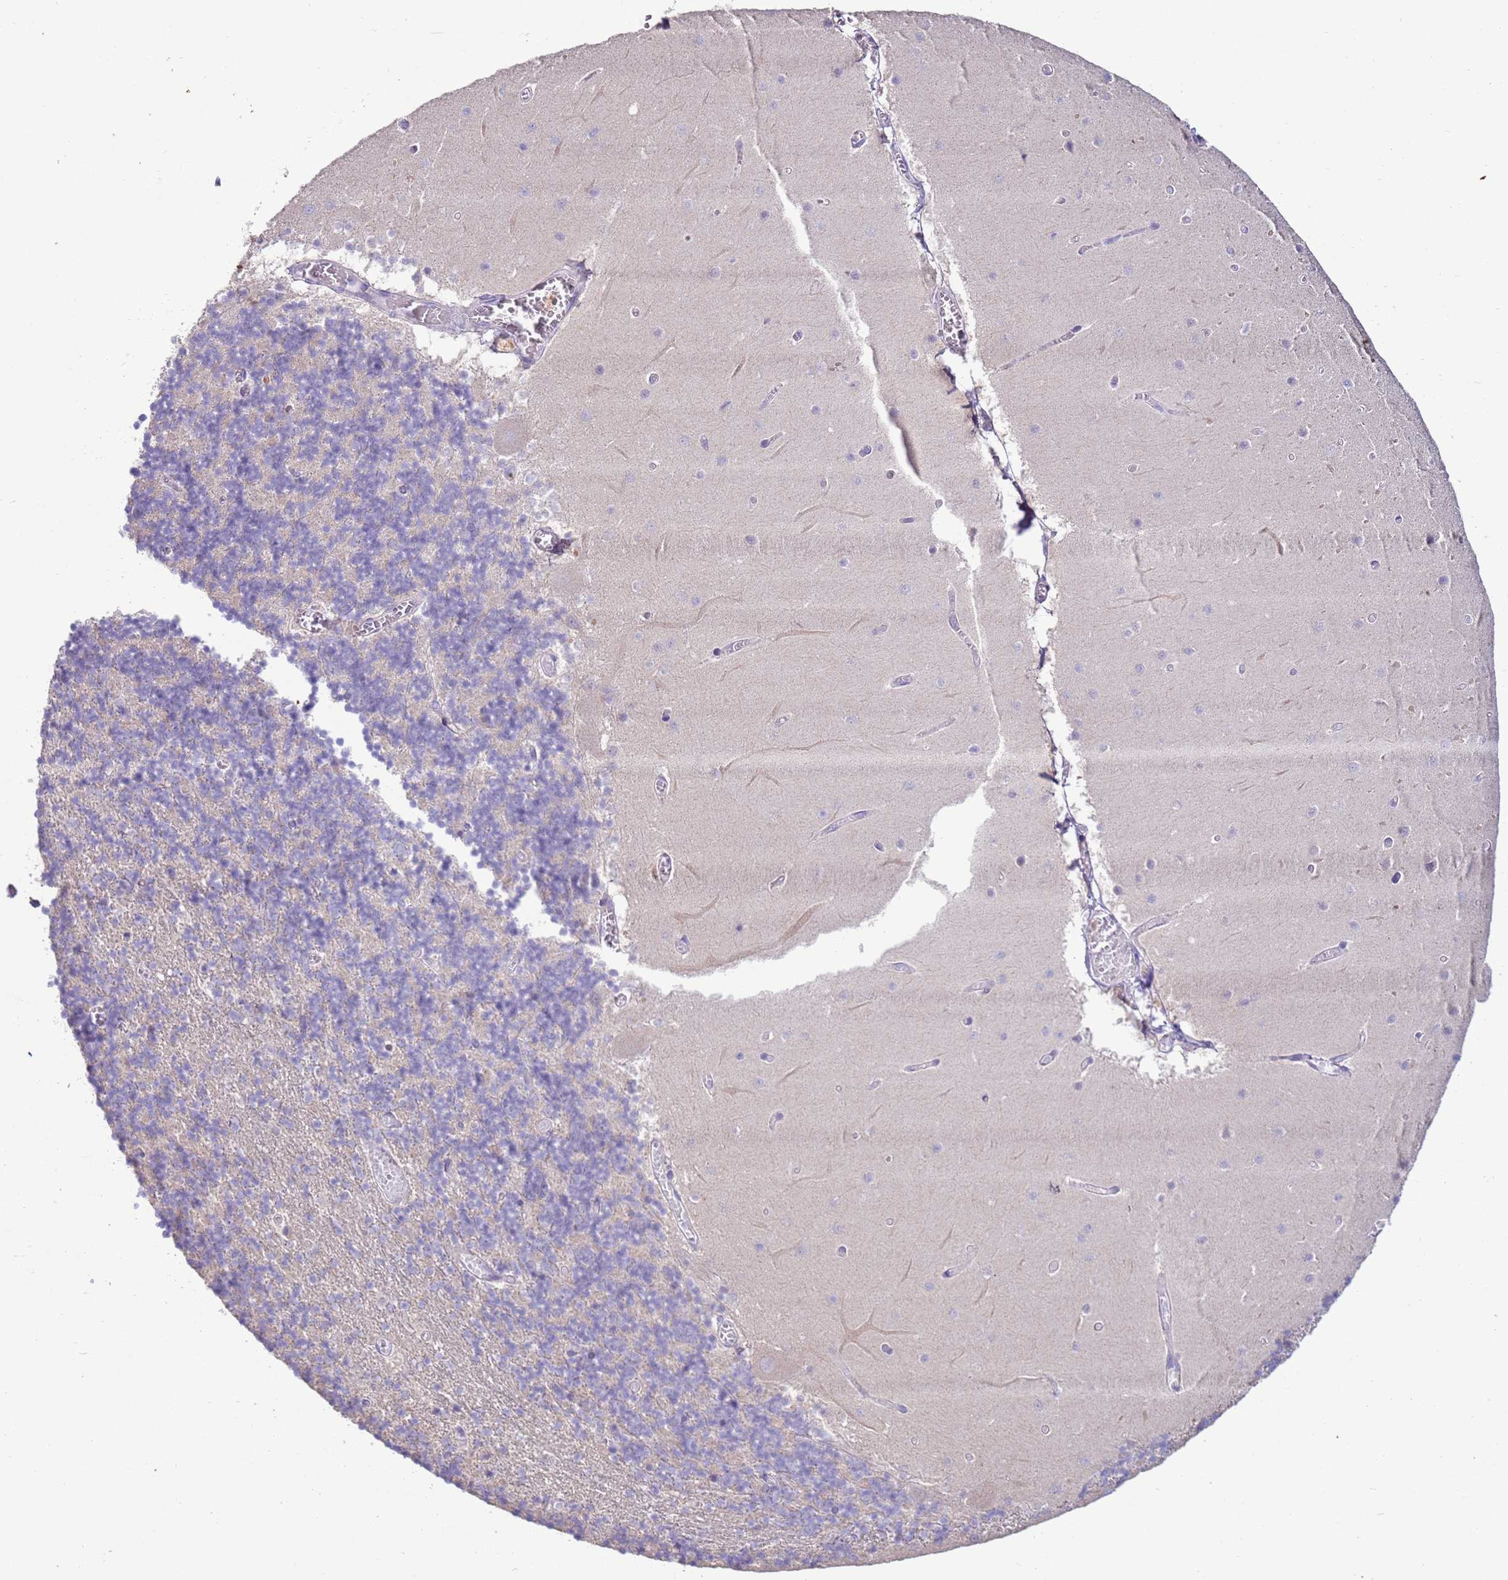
{"staining": {"intensity": "negative", "quantity": "none", "location": "none"}, "tissue": "cerebellum", "cell_type": "Cells in granular layer", "image_type": "normal", "snomed": [{"axis": "morphology", "description": "Normal tissue, NOS"}, {"axis": "topography", "description": "Cerebellum"}], "caption": "IHC image of unremarkable cerebellum: human cerebellum stained with DAB reveals no significant protein positivity in cells in granular layer. (Stains: DAB immunohistochemistry with hematoxylin counter stain, Microscopy: brightfield microscopy at high magnification).", "gene": "IL2RG", "patient": {"sex": "female", "age": 28}}